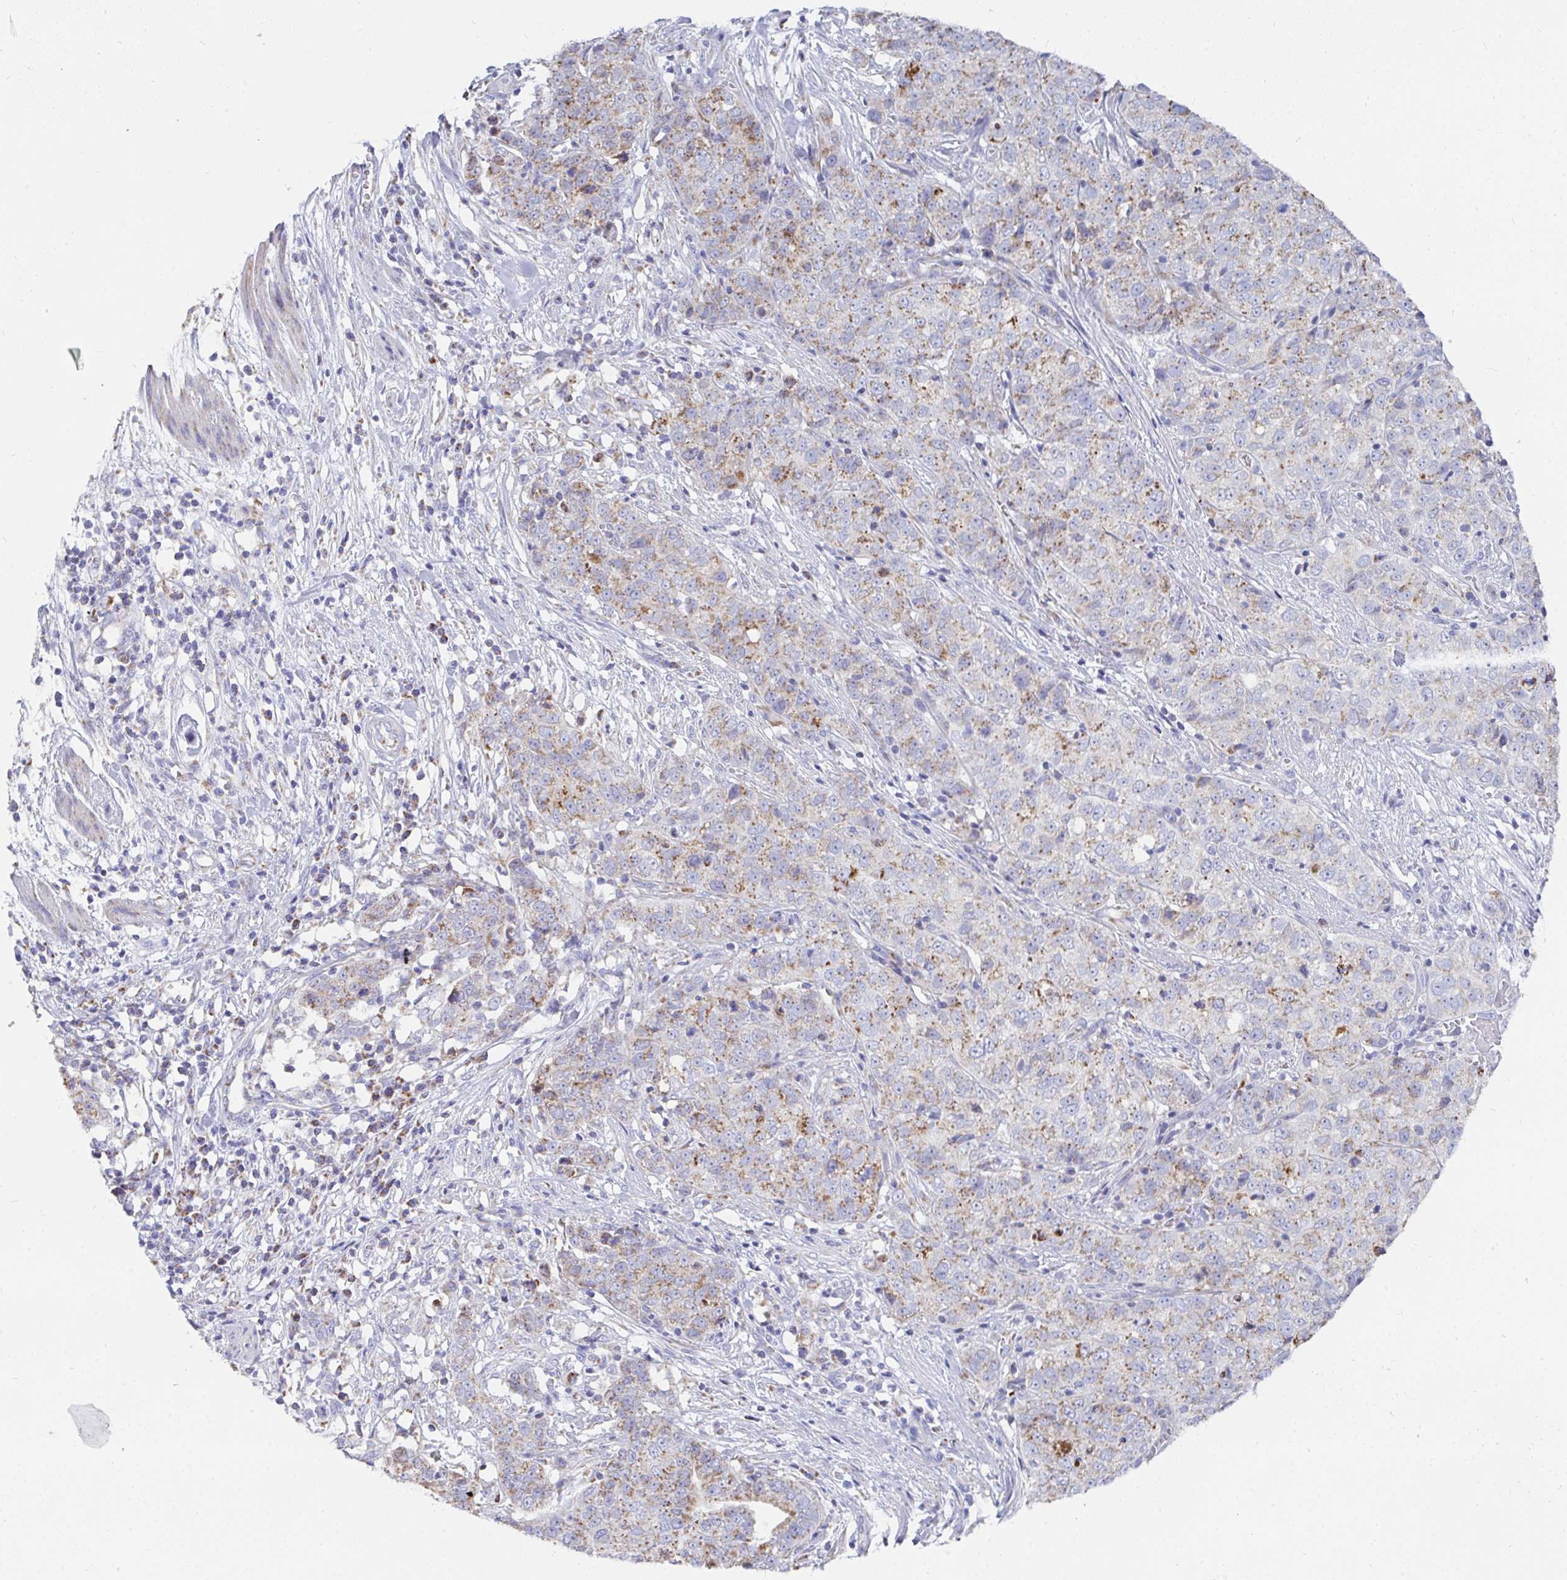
{"staining": {"intensity": "moderate", "quantity": "<25%", "location": "cytoplasmic/membranous"}, "tissue": "stomach cancer", "cell_type": "Tumor cells", "image_type": "cancer", "snomed": [{"axis": "morphology", "description": "Adenocarcinoma, NOS"}, {"axis": "topography", "description": "Stomach, upper"}], "caption": "Protein staining of stomach cancer (adenocarcinoma) tissue demonstrates moderate cytoplasmic/membranous expression in about <25% of tumor cells.", "gene": "AIFM1", "patient": {"sex": "female", "age": 67}}